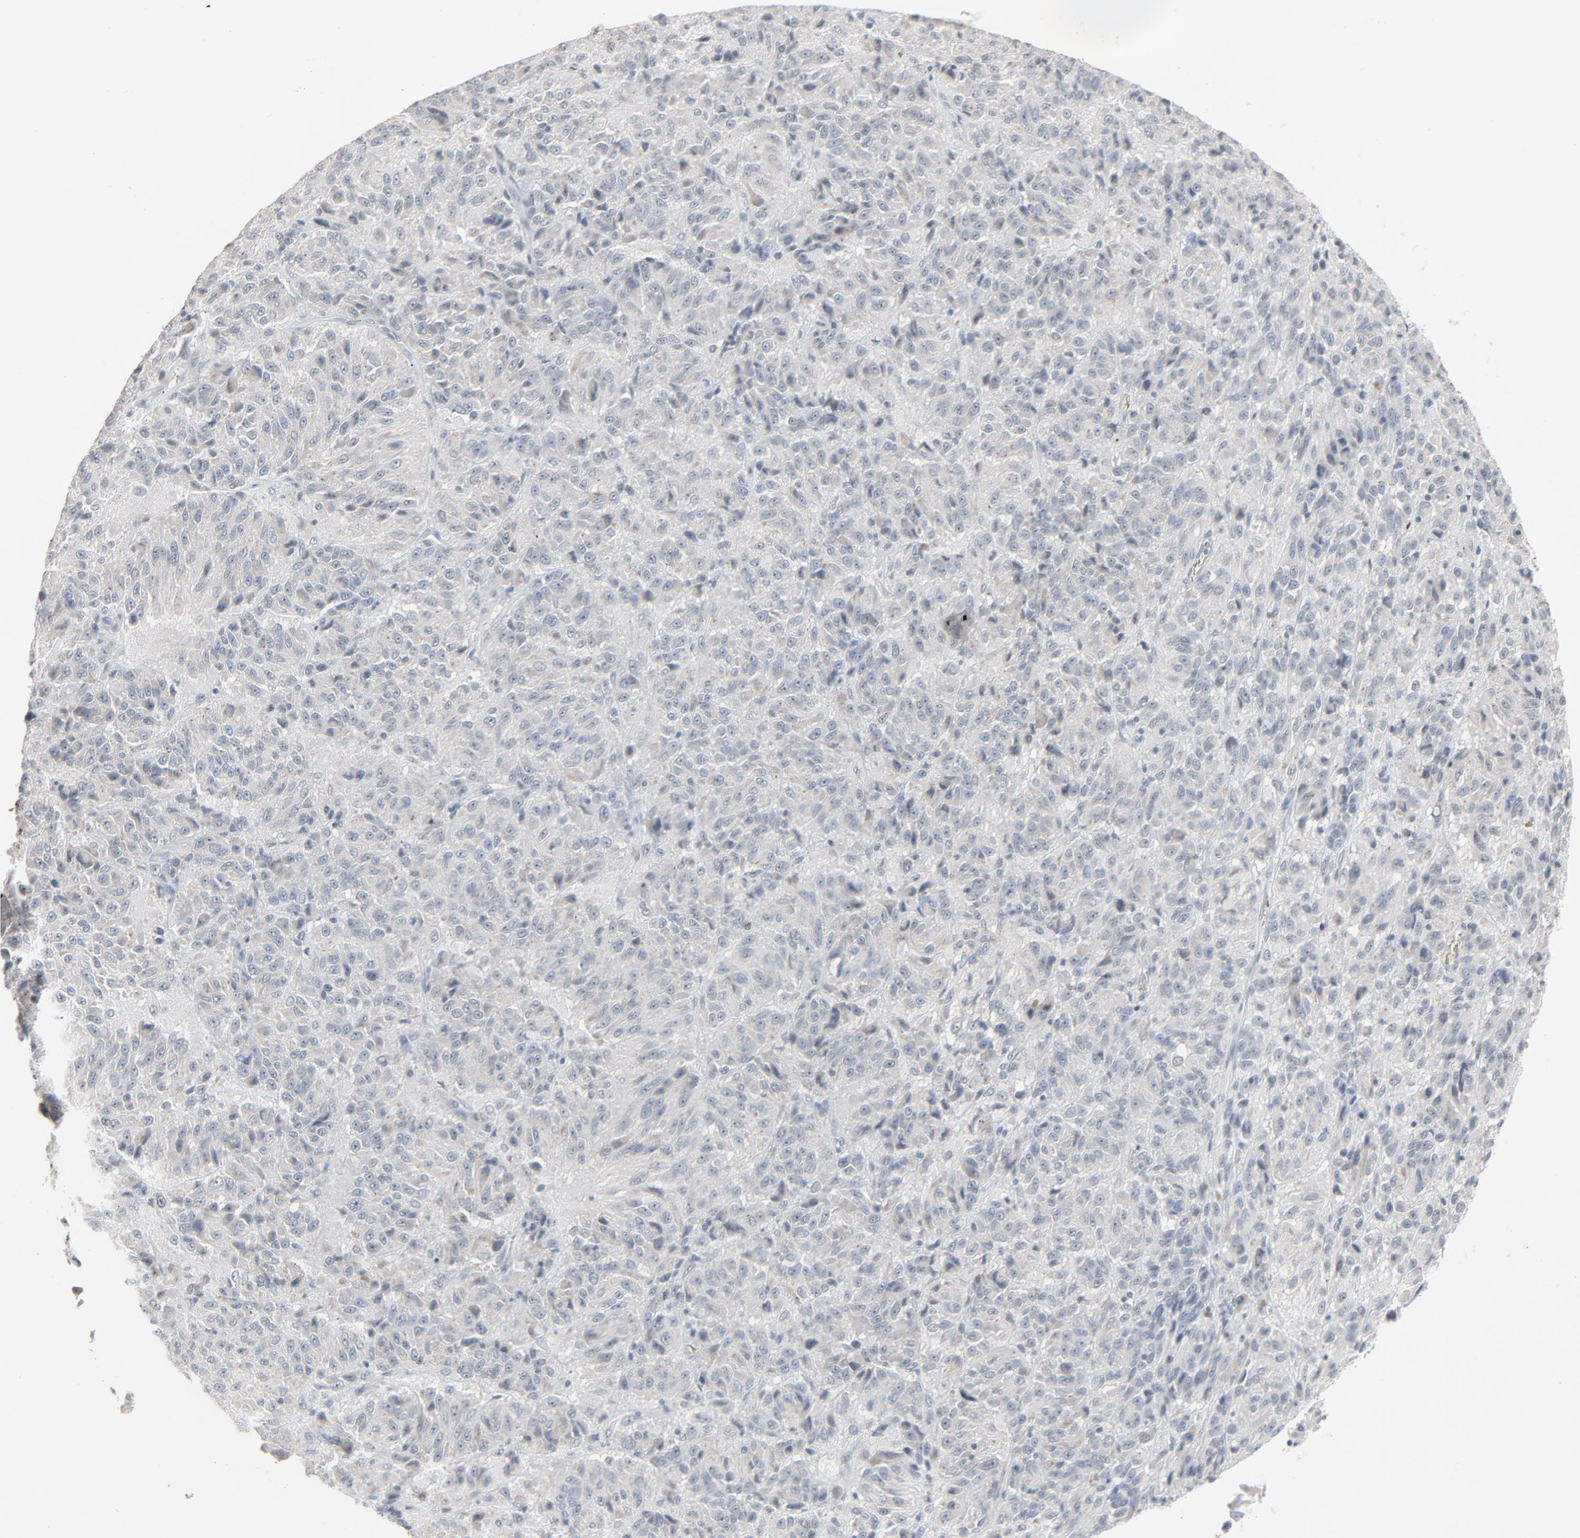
{"staining": {"intensity": "negative", "quantity": "none", "location": "none"}, "tissue": "melanoma", "cell_type": "Tumor cells", "image_type": "cancer", "snomed": [{"axis": "morphology", "description": "Malignant melanoma, Metastatic site"}, {"axis": "topography", "description": "Lung"}], "caption": "The immunohistochemistry (IHC) micrograph has no significant positivity in tumor cells of melanoma tissue. The staining is performed using DAB (3,3'-diaminobenzidine) brown chromogen with nuclei counter-stained in using hematoxylin.", "gene": "SAGE1", "patient": {"sex": "male", "age": 64}}